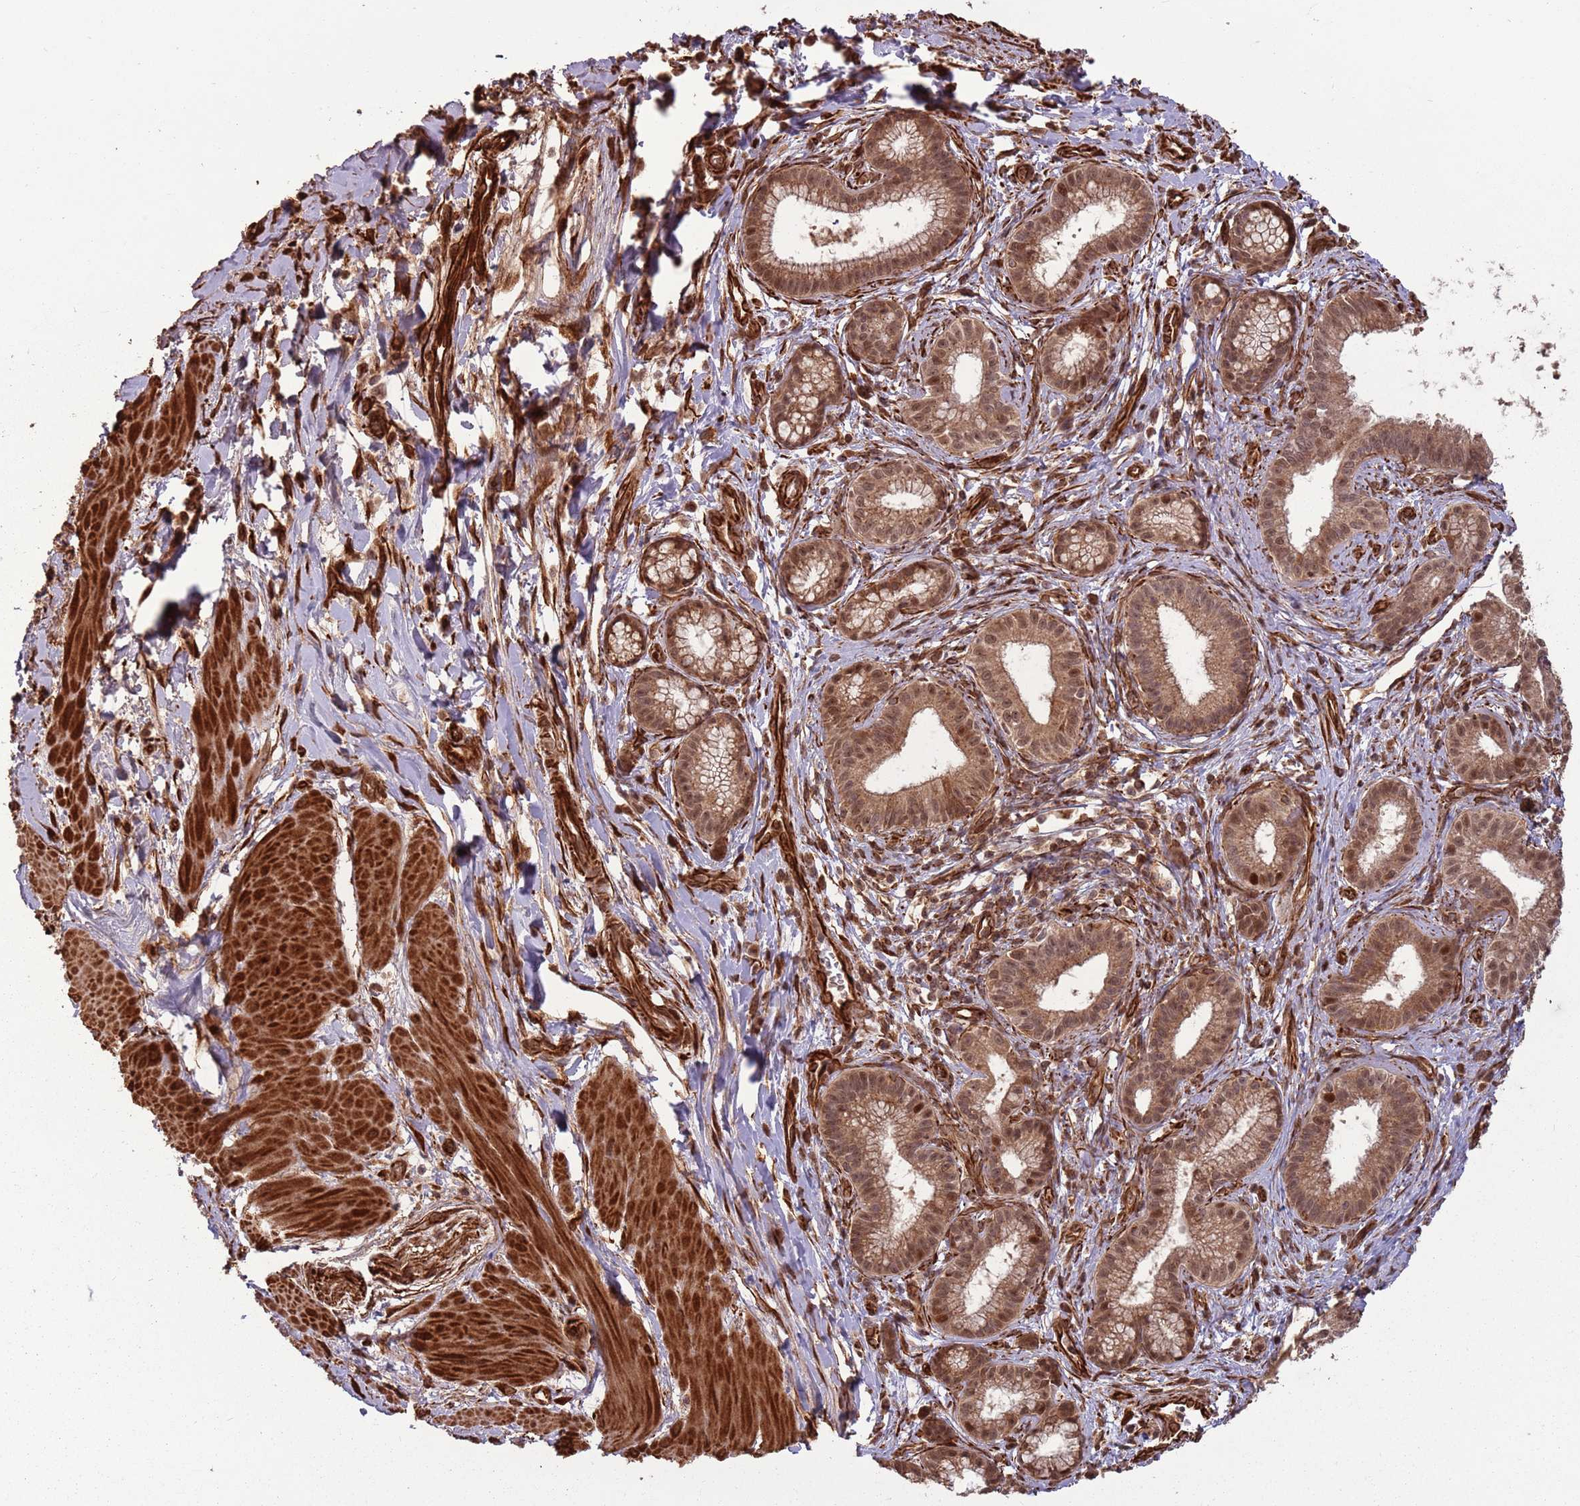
{"staining": {"intensity": "moderate", "quantity": ">75%", "location": "cytoplasmic/membranous,nuclear"}, "tissue": "pancreatic cancer", "cell_type": "Tumor cells", "image_type": "cancer", "snomed": [{"axis": "morphology", "description": "Adenocarcinoma, NOS"}, {"axis": "topography", "description": "Pancreas"}], "caption": "Pancreatic adenocarcinoma stained for a protein (brown) reveals moderate cytoplasmic/membranous and nuclear positive staining in about >75% of tumor cells.", "gene": "ADAMTS3", "patient": {"sex": "male", "age": 72}}